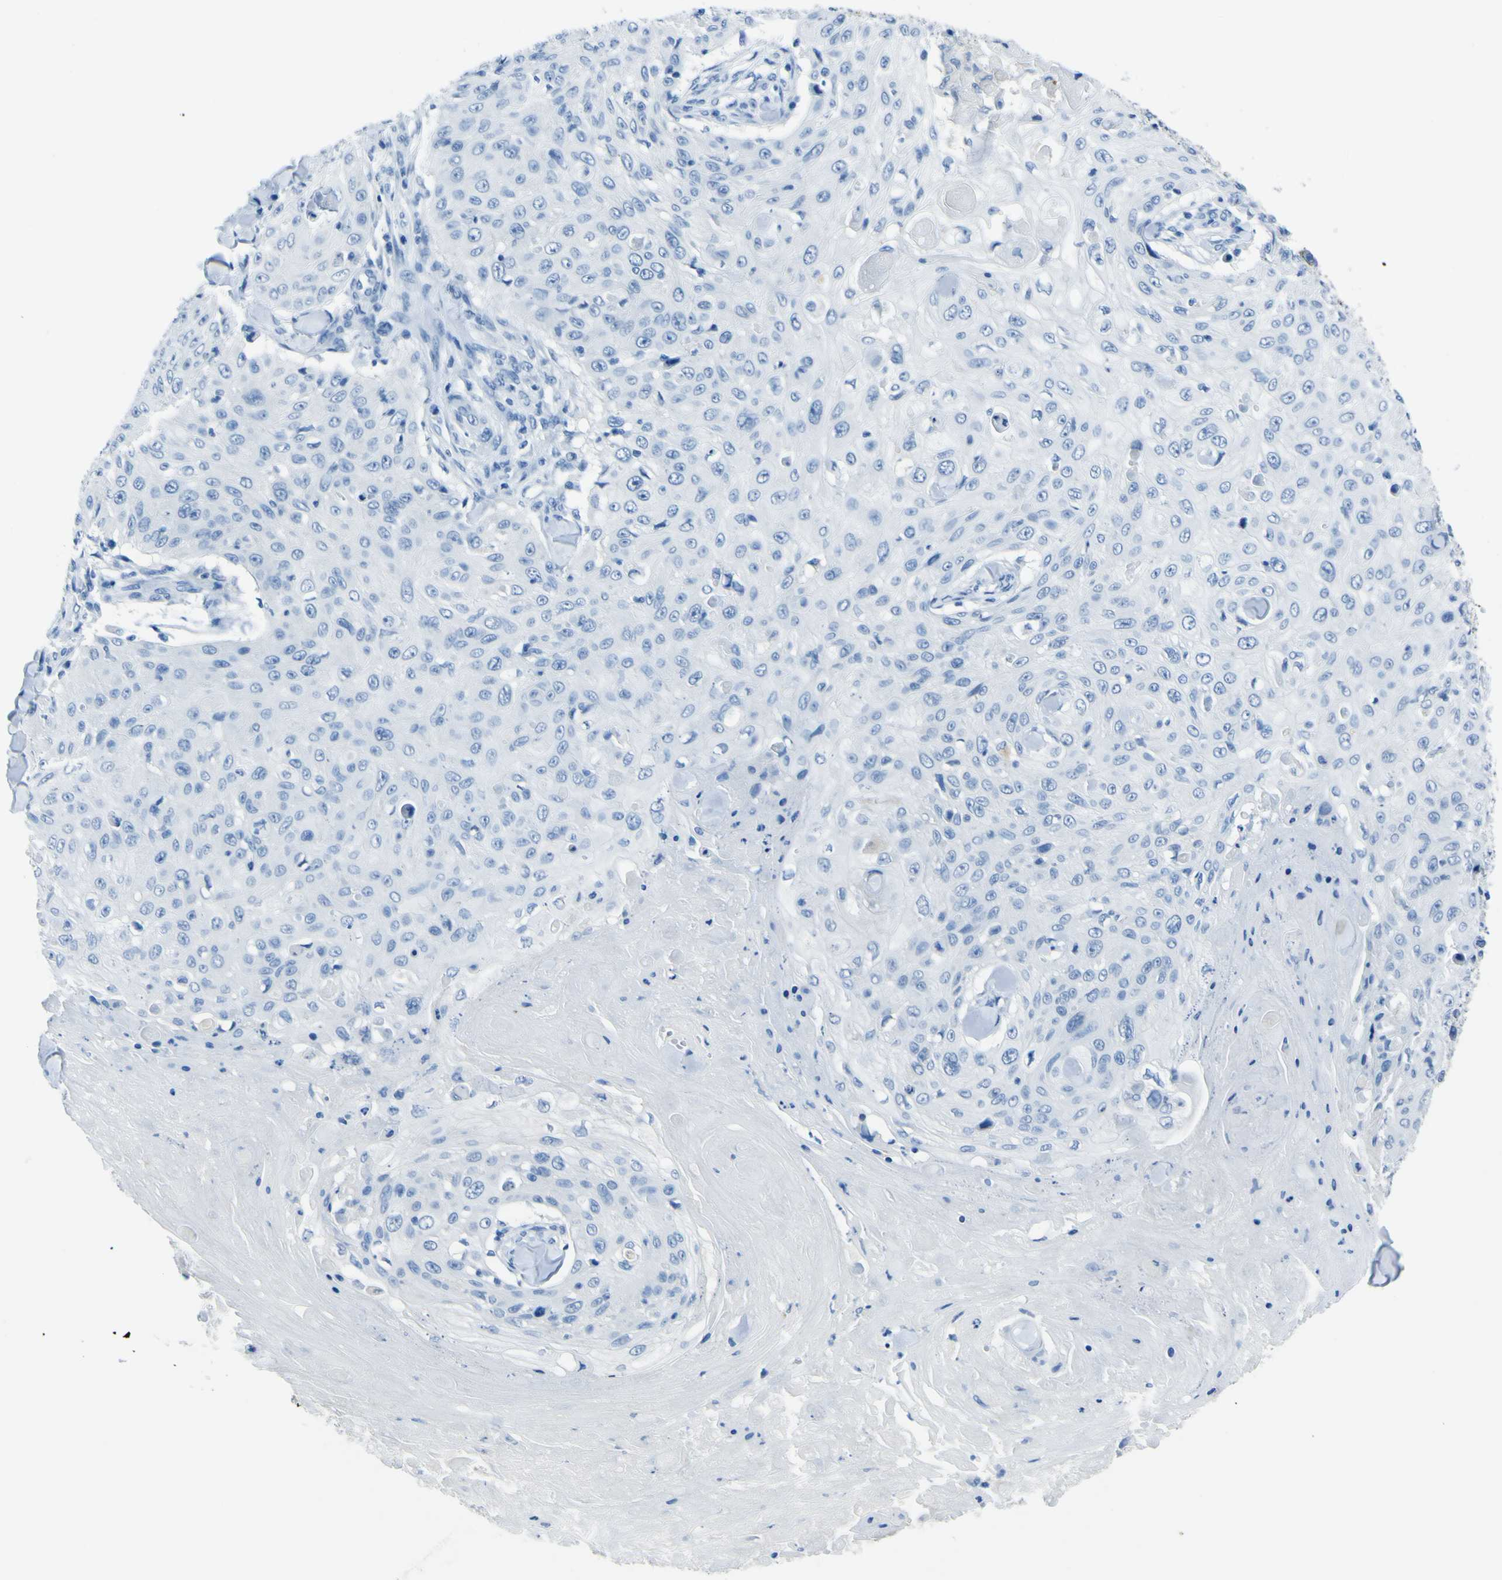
{"staining": {"intensity": "negative", "quantity": "none", "location": "none"}, "tissue": "skin cancer", "cell_type": "Tumor cells", "image_type": "cancer", "snomed": [{"axis": "morphology", "description": "Squamous cell carcinoma, NOS"}, {"axis": "topography", "description": "Skin"}], "caption": "Skin cancer (squamous cell carcinoma) stained for a protein using IHC shows no expression tumor cells.", "gene": "PHKG1", "patient": {"sex": "male", "age": 86}}